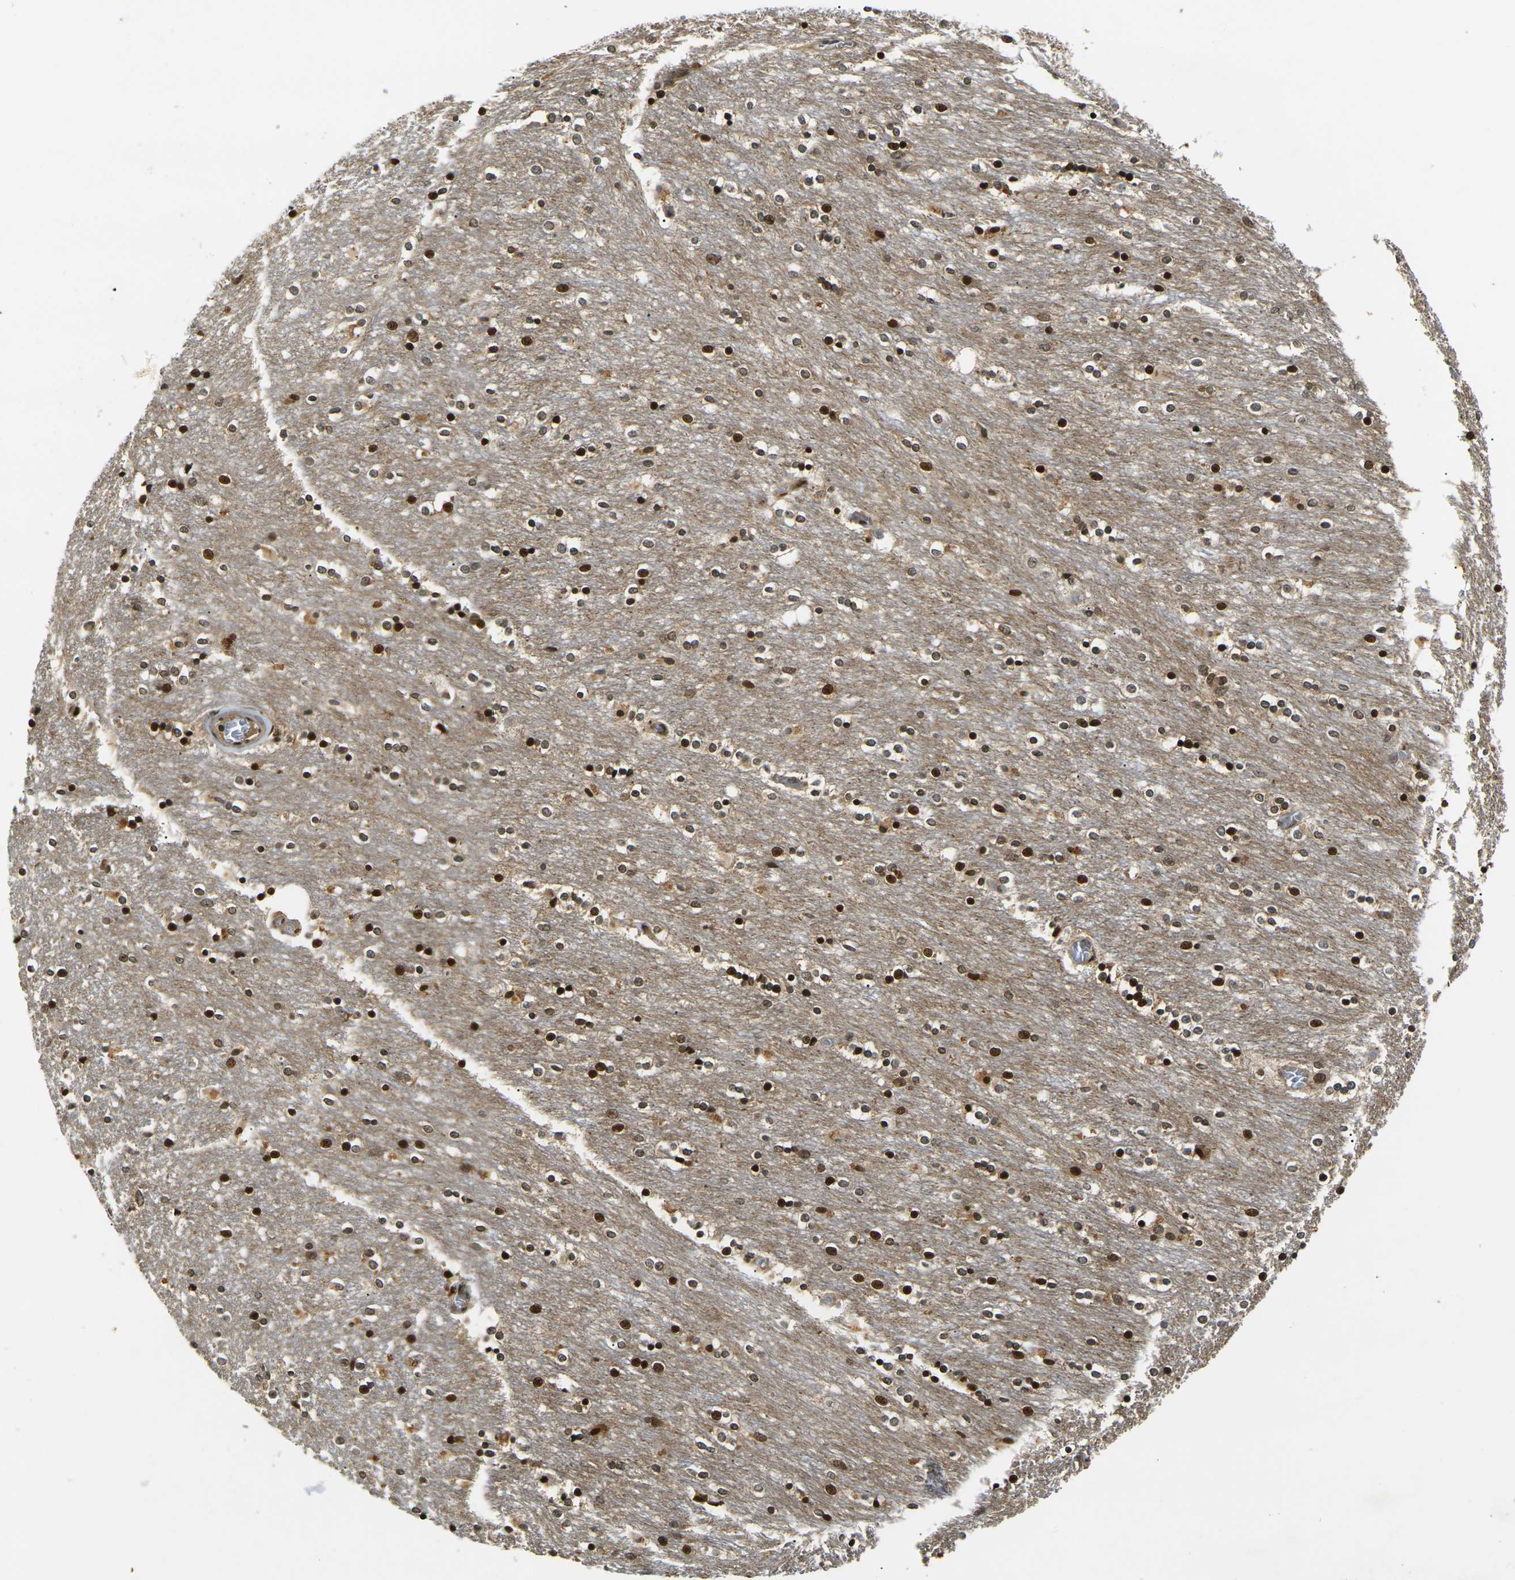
{"staining": {"intensity": "strong", "quantity": ">75%", "location": "nuclear"}, "tissue": "caudate", "cell_type": "Glial cells", "image_type": "normal", "snomed": [{"axis": "morphology", "description": "Normal tissue, NOS"}, {"axis": "topography", "description": "Lateral ventricle wall"}], "caption": "A high amount of strong nuclear staining is present in about >75% of glial cells in unremarkable caudate. Using DAB (brown) and hematoxylin (blue) stains, captured at high magnification using brightfield microscopy.", "gene": "ACTL6A", "patient": {"sex": "female", "age": 54}}